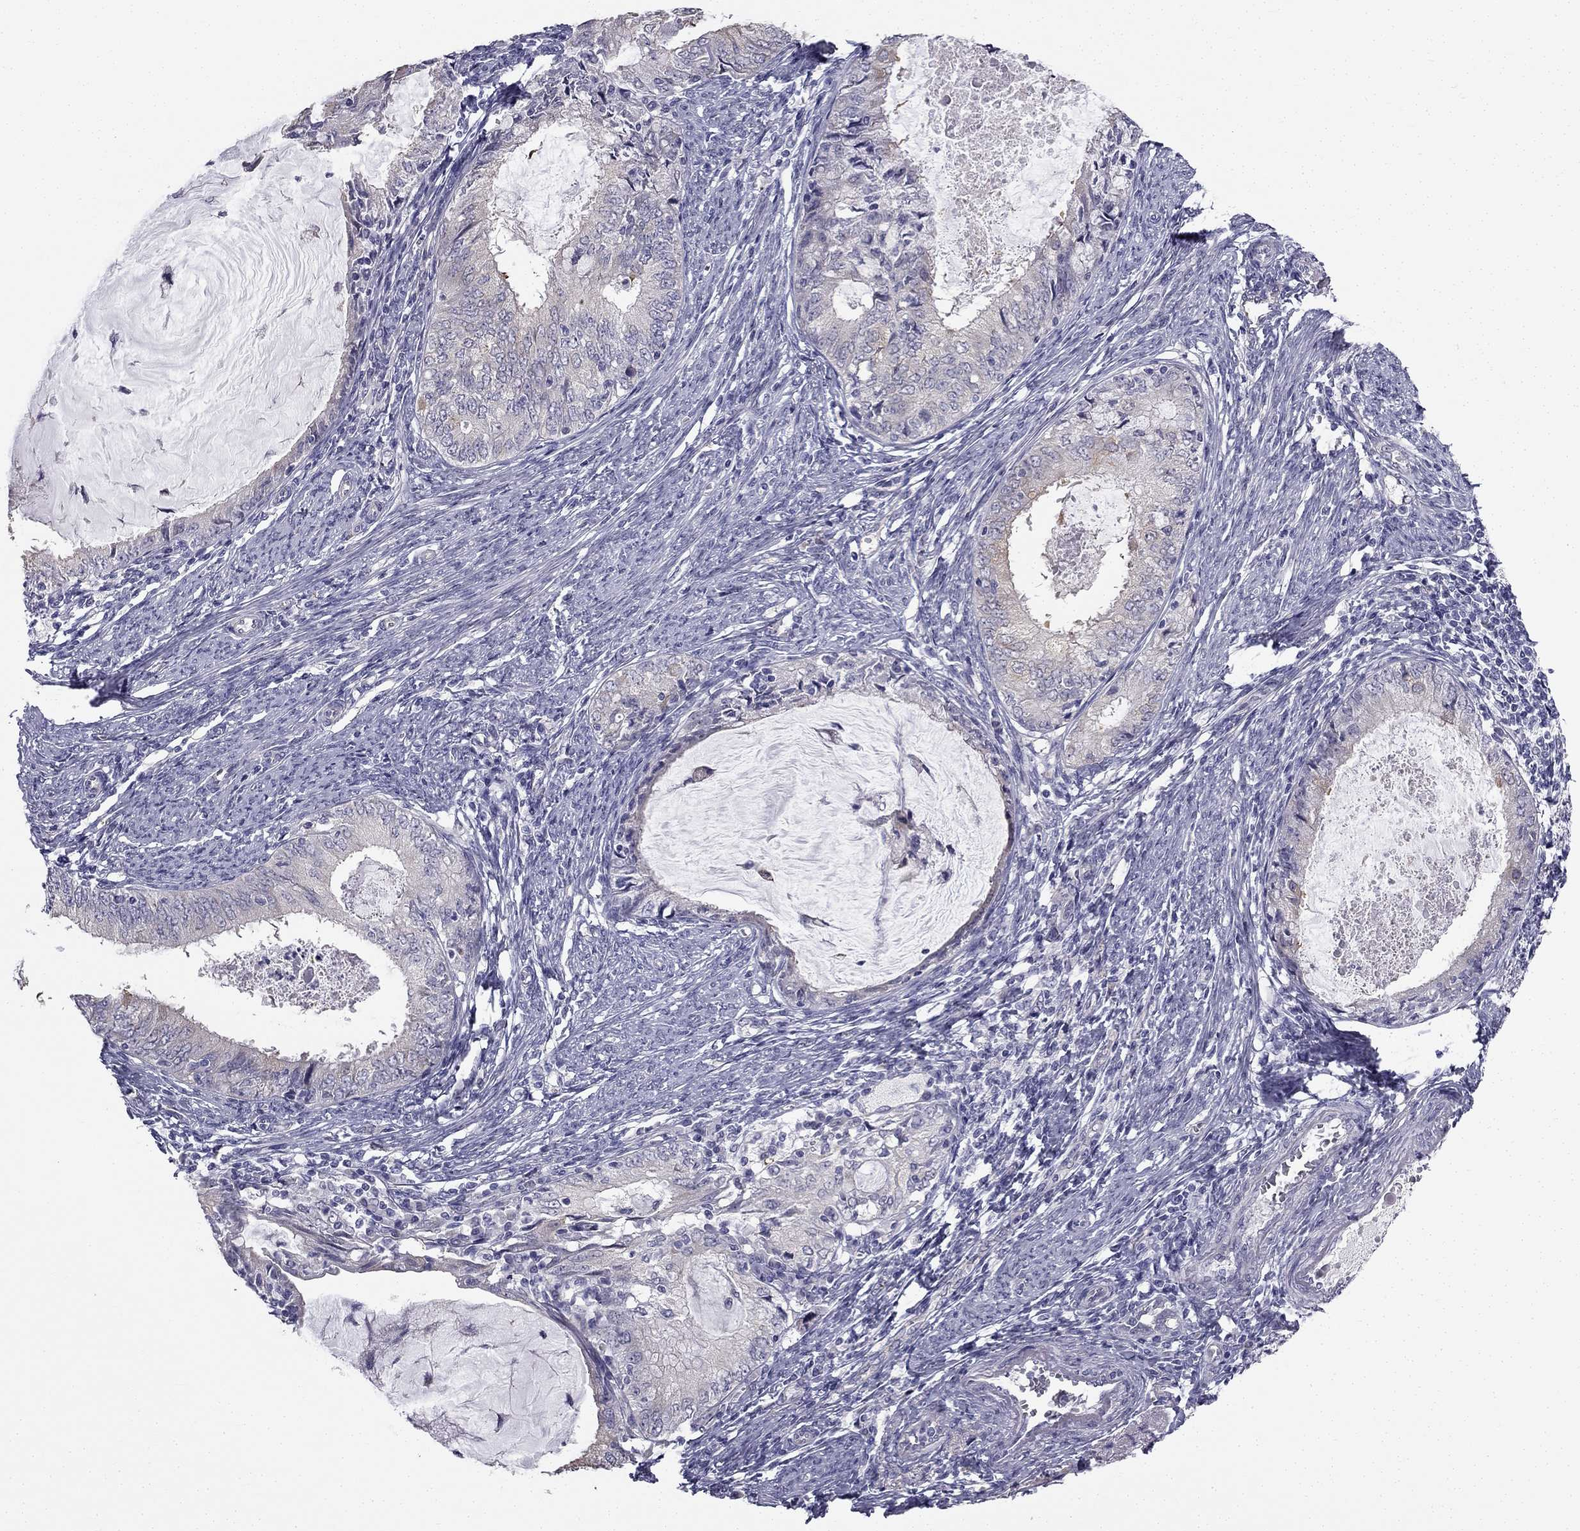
{"staining": {"intensity": "weak", "quantity": "<25%", "location": "cytoplasmic/membranous"}, "tissue": "endometrial cancer", "cell_type": "Tumor cells", "image_type": "cancer", "snomed": [{"axis": "morphology", "description": "Adenocarcinoma, NOS"}, {"axis": "topography", "description": "Endometrium"}], "caption": "Photomicrograph shows no protein positivity in tumor cells of adenocarcinoma (endometrial) tissue. (DAB (3,3'-diaminobenzidine) IHC visualized using brightfield microscopy, high magnification).", "gene": "CCDC40", "patient": {"sex": "female", "age": 57}}